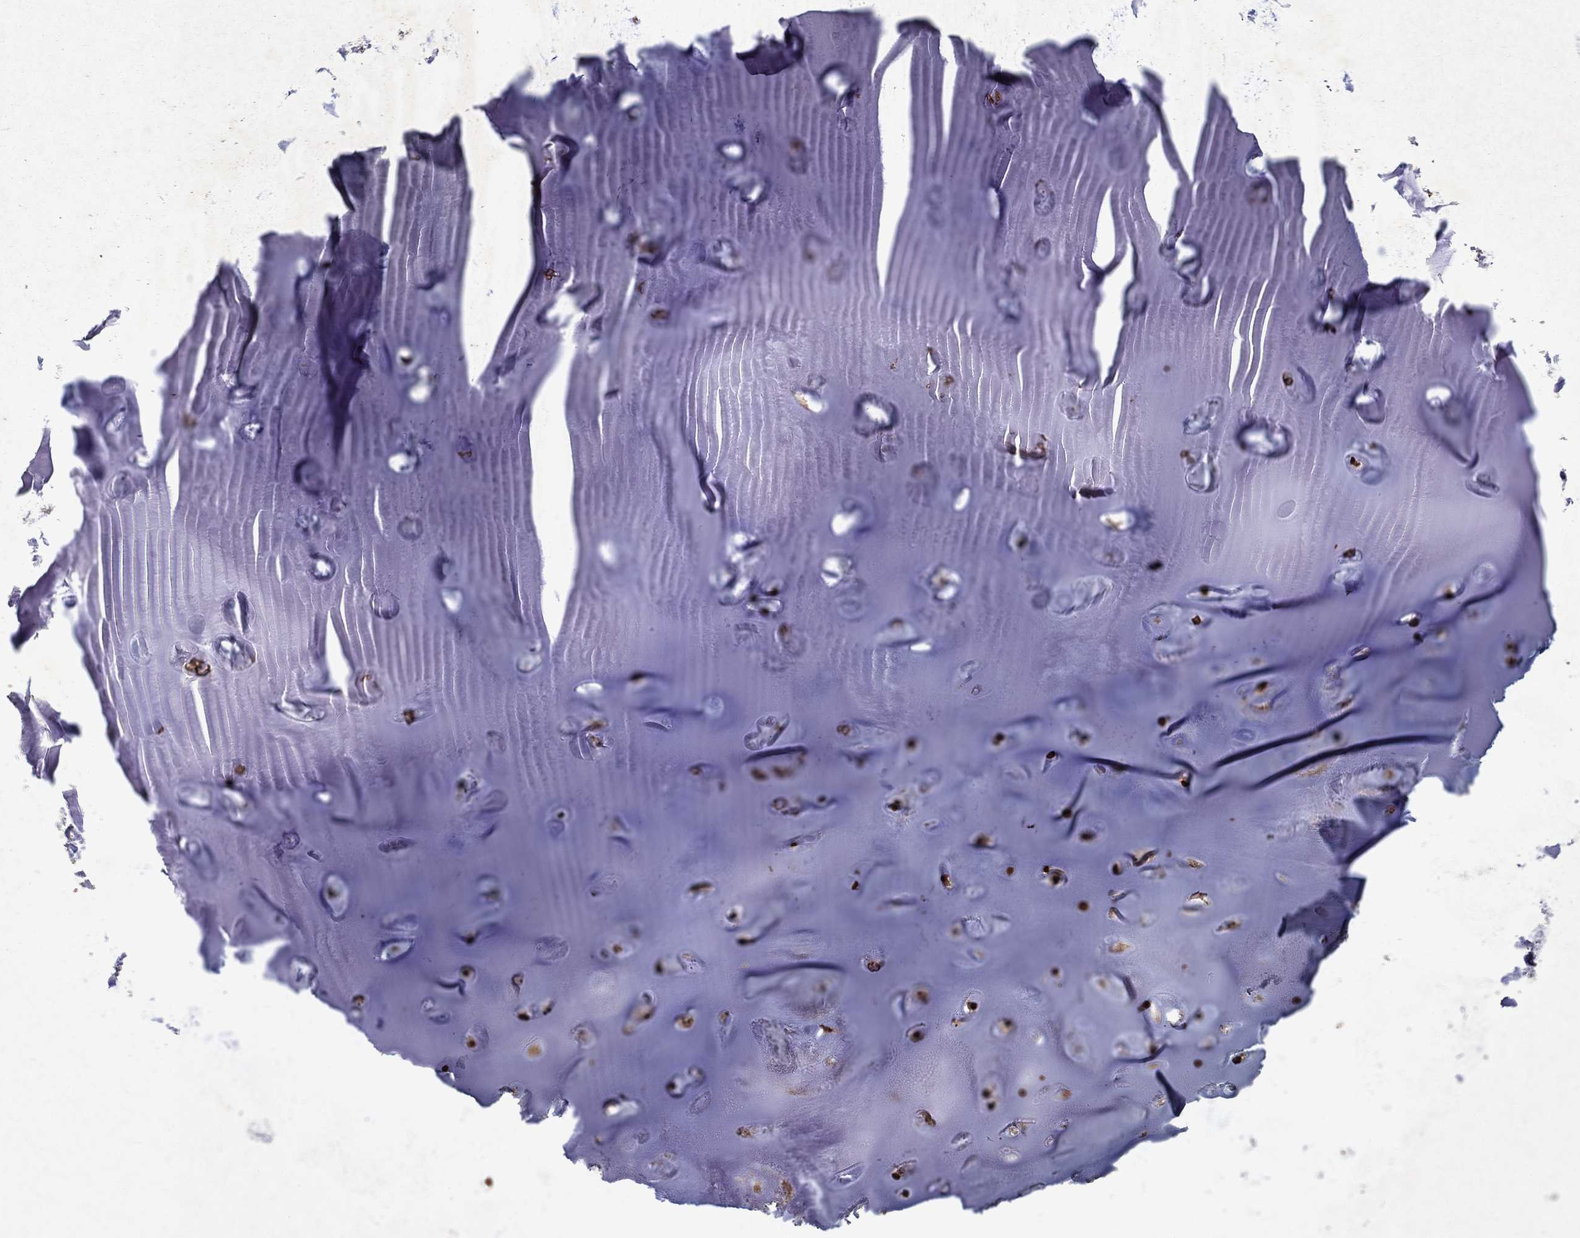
{"staining": {"intensity": "strong", "quantity": ">75%", "location": "nuclear"}, "tissue": "soft tissue", "cell_type": "Chondrocytes", "image_type": "normal", "snomed": [{"axis": "morphology", "description": "Normal tissue, NOS"}, {"axis": "topography", "description": "Cartilage tissue"}], "caption": "High-magnification brightfield microscopy of normal soft tissue stained with DAB (brown) and counterstained with hematoxylin (blue). chondrocytes exhibit strong nuclear expression is identified in about>75% of cells.", "gene": "PIN4", "patient": {"sex": "male", "age": 81}}